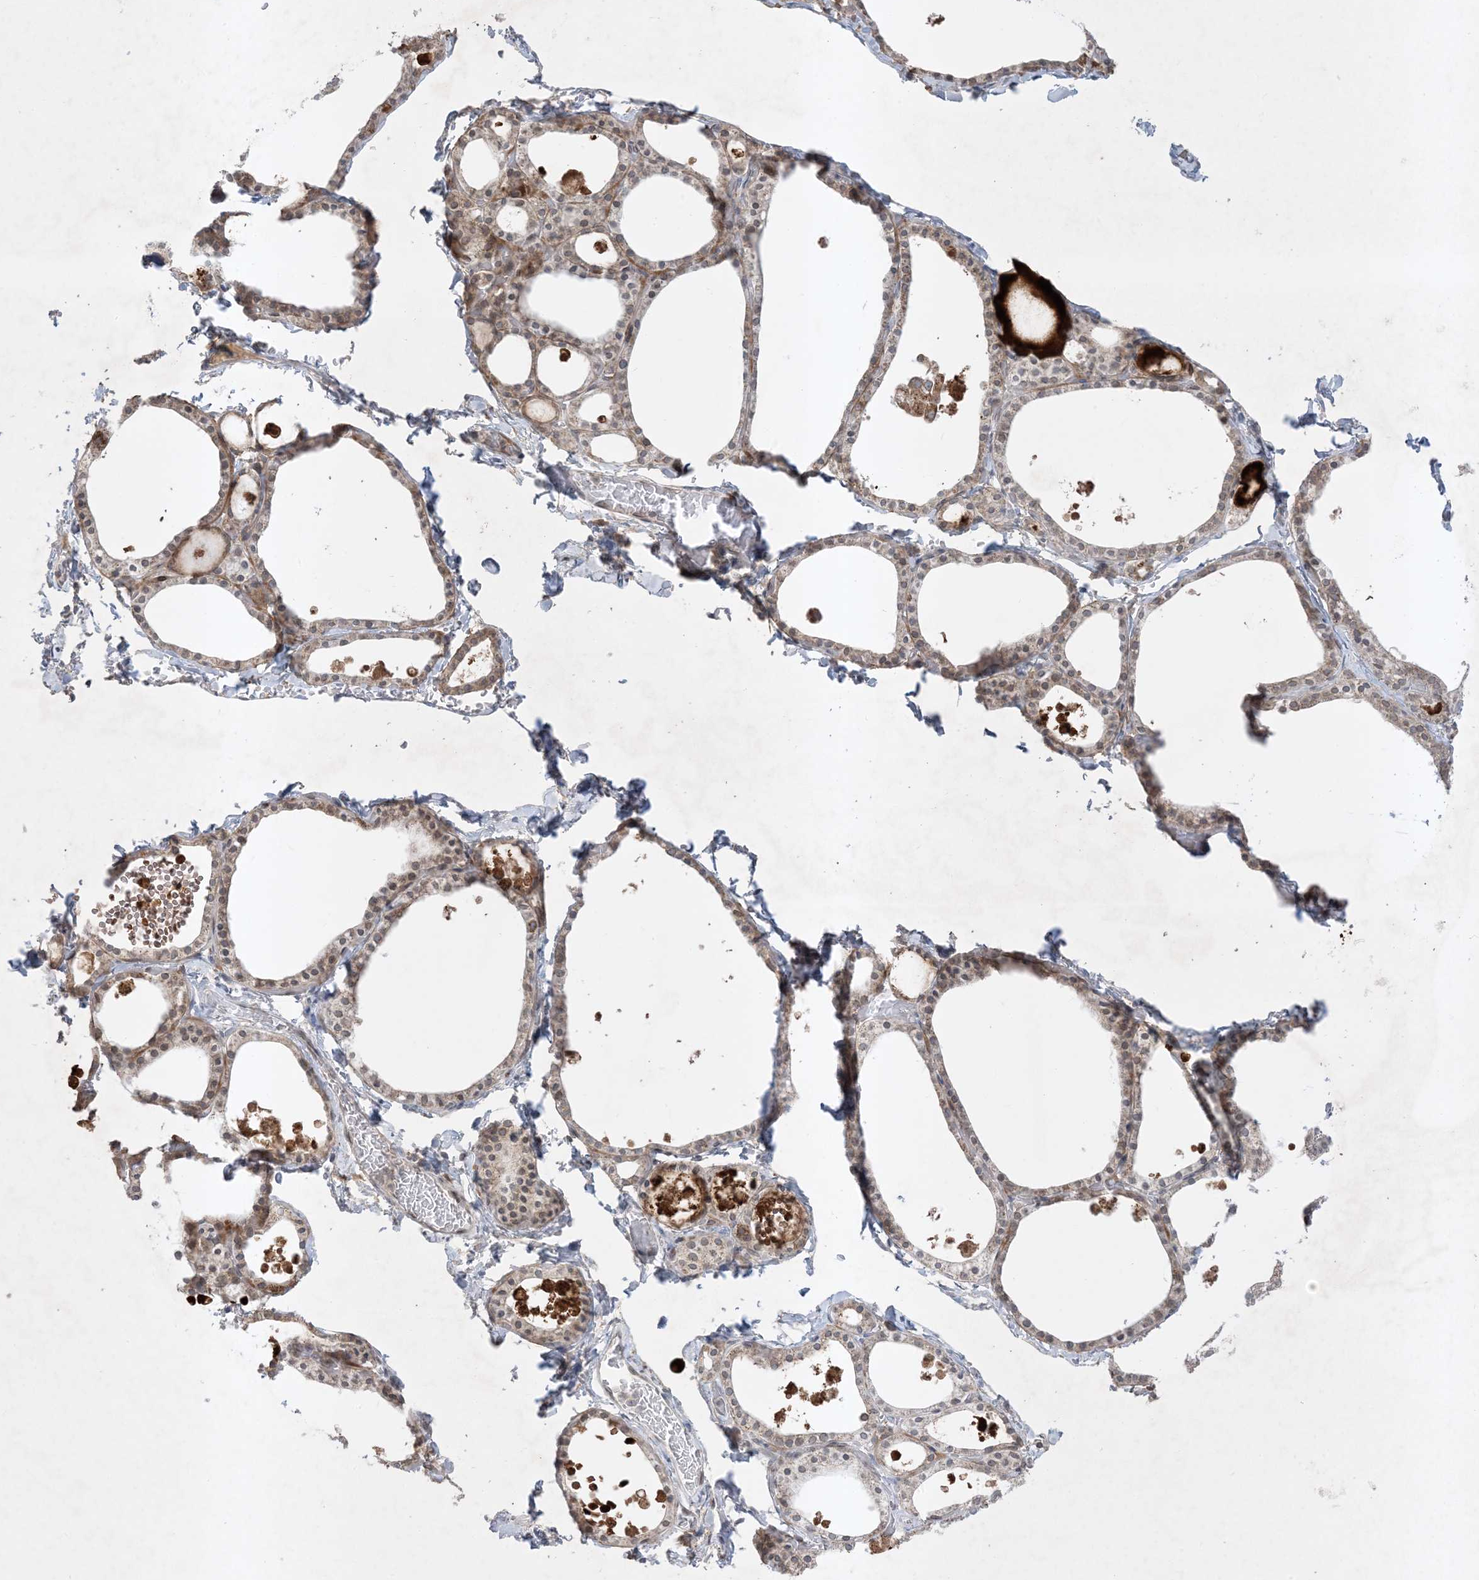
{"staining": {"intensity": "moderate", "quantity": ">75%", "location": "cytoplasmic/membranous"}, "tissue": "thyroid gland", "cell_type": "Glandular cells", "image_type": "normal", "snomed": [{"axis": "morphology", "description": "Normal tissue, NOS"}, {"axis": "topography", "description": "Thyroid gland"}], "caption": "IHC of normal thyroid gland displays medium levels of moderate cytoplasmic/membranous staining in approximately >75% of glandular cells.", "gene": "FNDC1", "patient": {"sex": "male", "age": 56}}